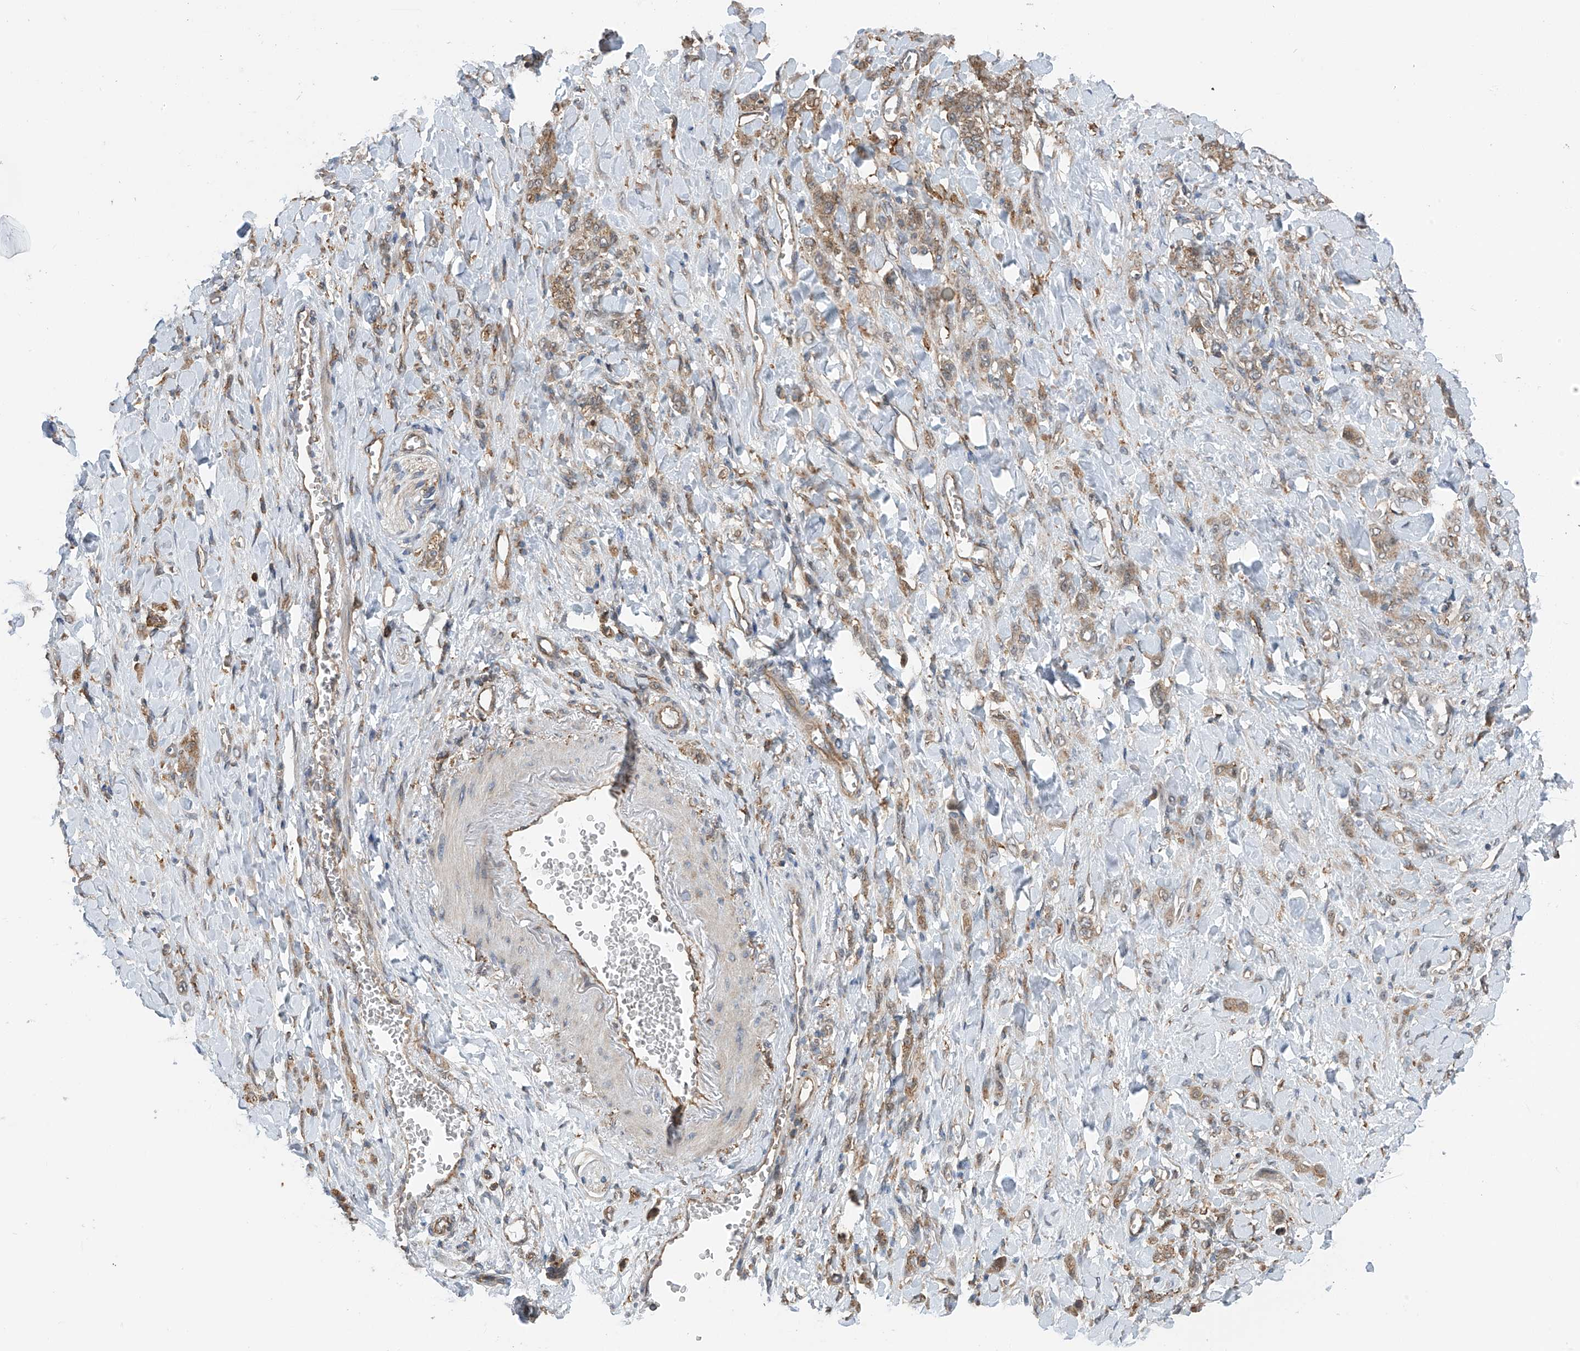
{"staining": {"intensity": "moderate", "quantity": ">75%", "location": "cytoplasmic/membranous"}, "tissue": "stomach cancer", "cell_type": "Tumor cells", "image_type": "cancer", "snomed": [{"axis": "morphology", "description": "Normal tissue, NOS"}, {"axis": "morphology", "description": "Adenocarcinoma, NOS"}, {"axis": "topography", "description": "Stomach"}], "caption": "Stomach cancer was stained to show a protein in brown. There is medium levels of moderate cytoplasmic/membranous expression in about >75% of tumor cells. (Brightfield microscopy of DAB IHC at high magnification).", "gene": "ZNF189", "patient": {"sex": "male", "age": 82}}